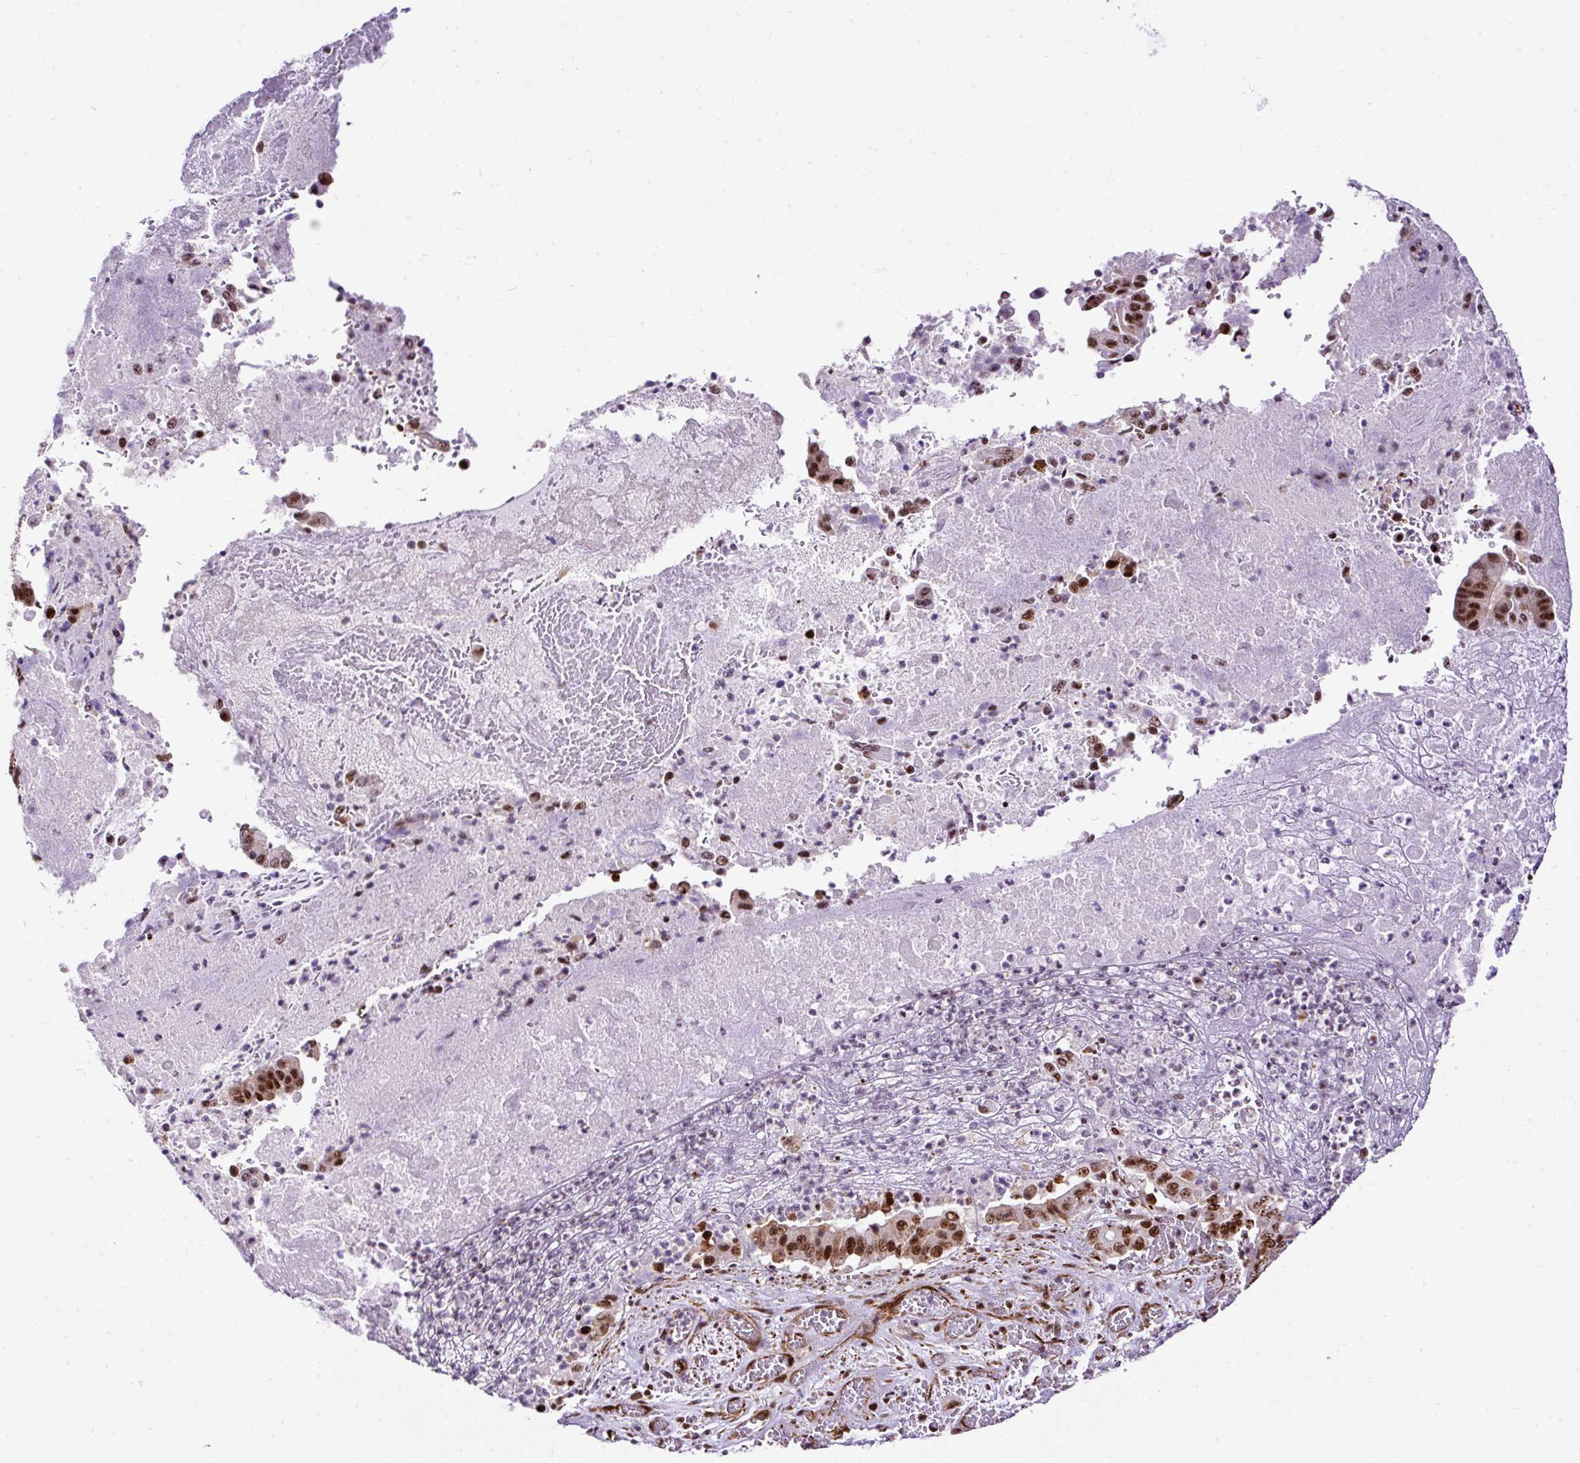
{"staining": {"intensity": "strong", "quantity": ">75%", "location": "nuclear"}, "tissue": "pancreatic cancer", "cell_type": "Tumor cells", "image_type": "cancer", "snomed": [{"axis": "morphology", "description": "Adenocarcinoma, NOS"}, {"axis": "topography", "description": "Pancreas"}], "caption": "Immunohistochemistry (IHC) staining of pancreatic adenocarcinoma, which reveals high levels of strong nuclear positivity in approximately >75% of tumor cells indicating strong nuclear protein staining. The staining was performed using DAB (3,3'-diaminobenzidine) (brown) for protein detection and nuclei were counterstained in hematoxylin (blue).", "gene": "LUC7L2", "patient": {"sex": "female", "age": 77}}